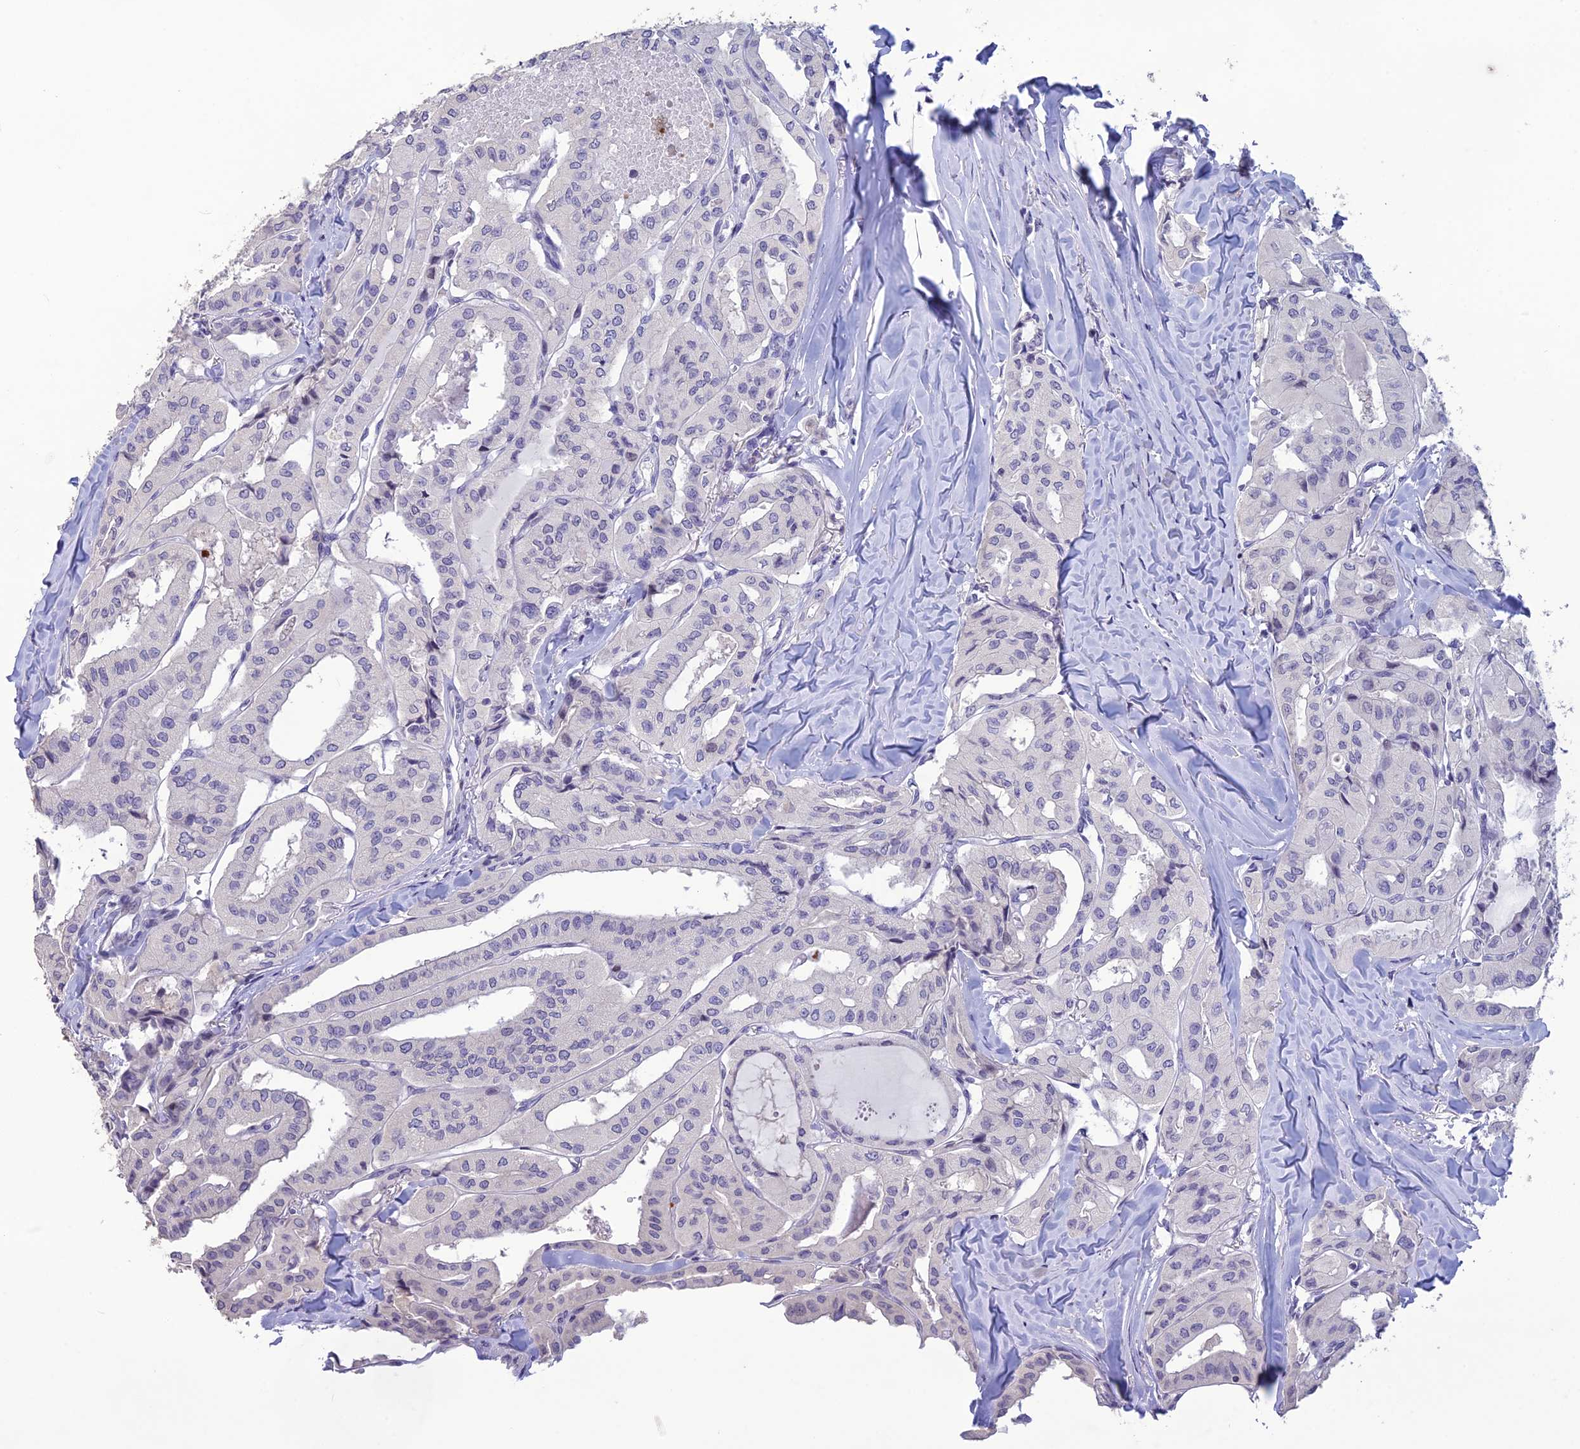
{"staining": {"intensity": "negative", "quantity": "none", "location": "none"}, "tissue": "thyroid cancer", "cell_type": "Tumor cells", "image_type": "cancer", "snomed": [{"axis": "morphology", "description": "Papillary adenocarcinoma, NOS"}, {"axis": "topography", "description": "Thyroid gland"}], "caption": "A photomicrograph of thyroid cancer stained for a protein shows no brown staining in tumor cells.", "gene": "TMEM134", "patient": {"sex": "female", "age": 59}}